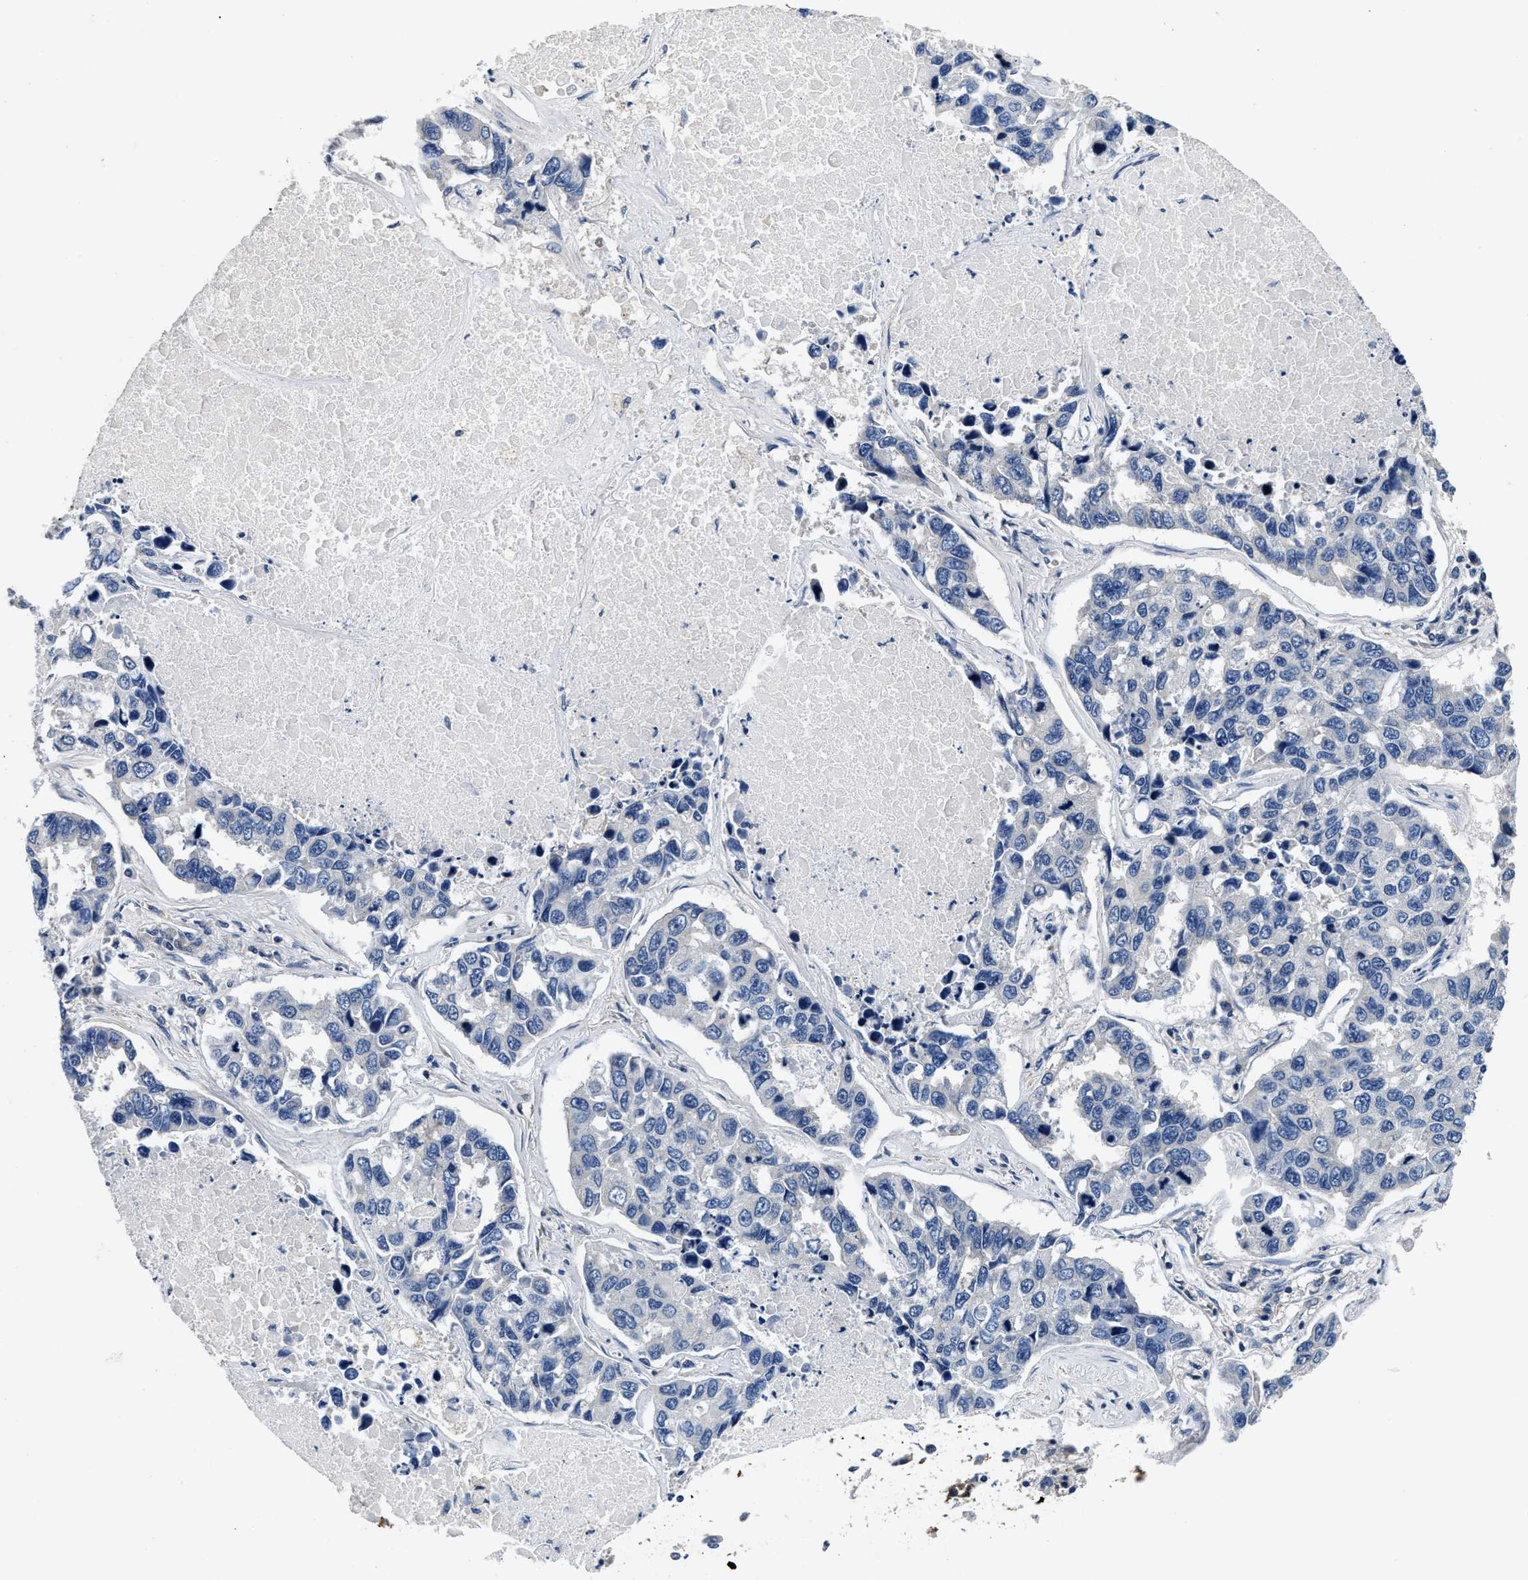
{"staining": {"intensity": "negative", "quantity": "none", "location": "none"}, "tissue": "lung cancer", "cell_type": "Tumor cells", "image_type": "cancer", "snomed": [{"axis": "morphology", "description": "Adenocarcinoma, NOS"}, {"axis": "topography", "description": "Lung"}], "caption": "This histopathology image is of lung cancer (adenocarcinoma) stained with IHC to label a protein in brown with the nuclei are counter-stained blue. There is no staining in tumor cells.", "gene": "ANKIB1", "patient": {"sex": "male", "age": 64}}